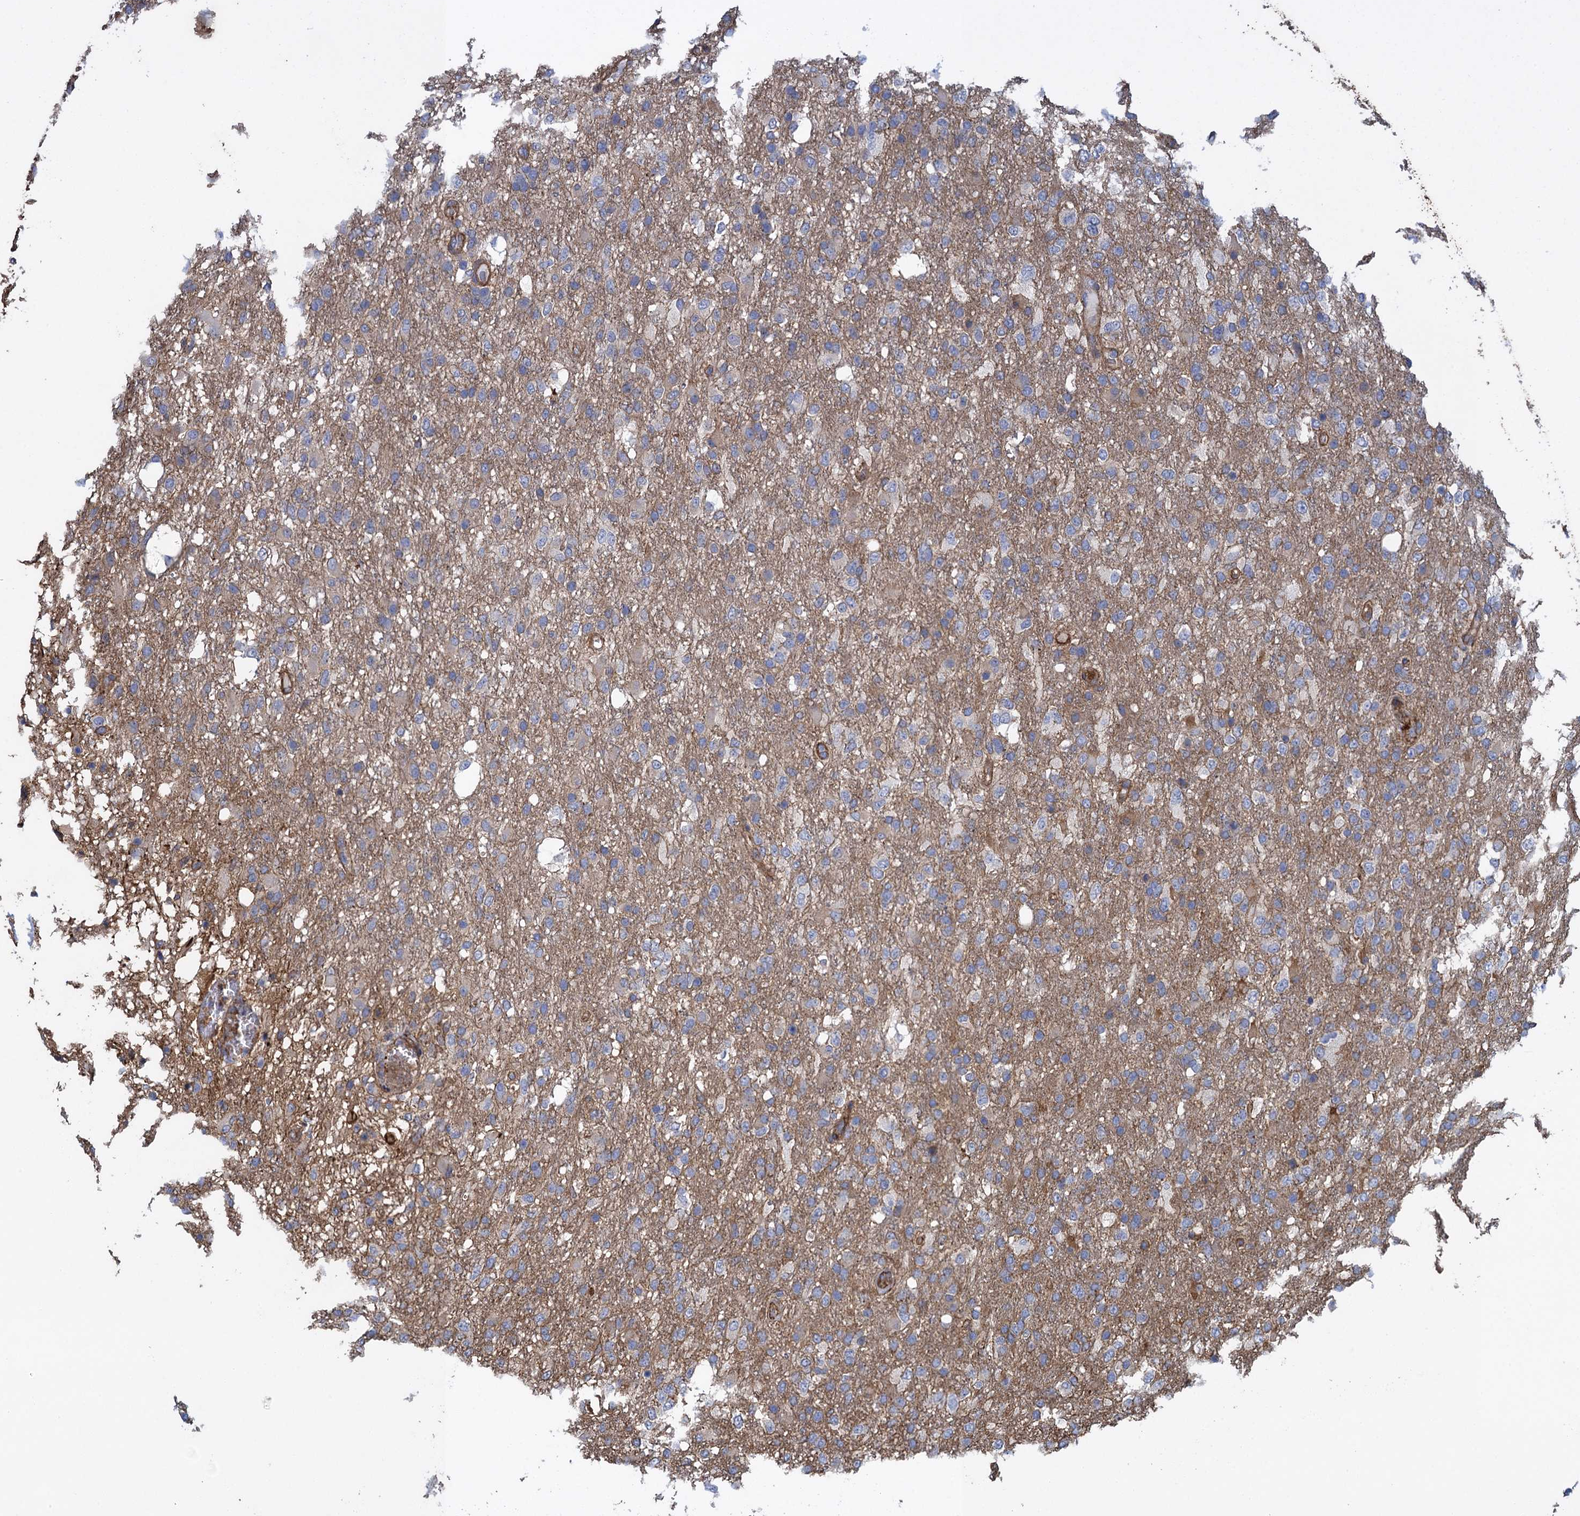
{"staining": {"intensity": "weak", "quantity": "<25%", "location": "cytoplasmic/membranous"}, "tissue": "glioma", "cell_type": "Tumor cells", "image_type": "cancer", "snomed": [{"axis": "morphology", "description": "Glioma, malignant, High grade"}, {"axis": "topography", "description": "Brain"}], "caption": "Tumor cells are negative for brown protein staining in malignant glioma (high-grade).", "gene": "PROSER2", "patient": {"sex": "female", "age": 74}}